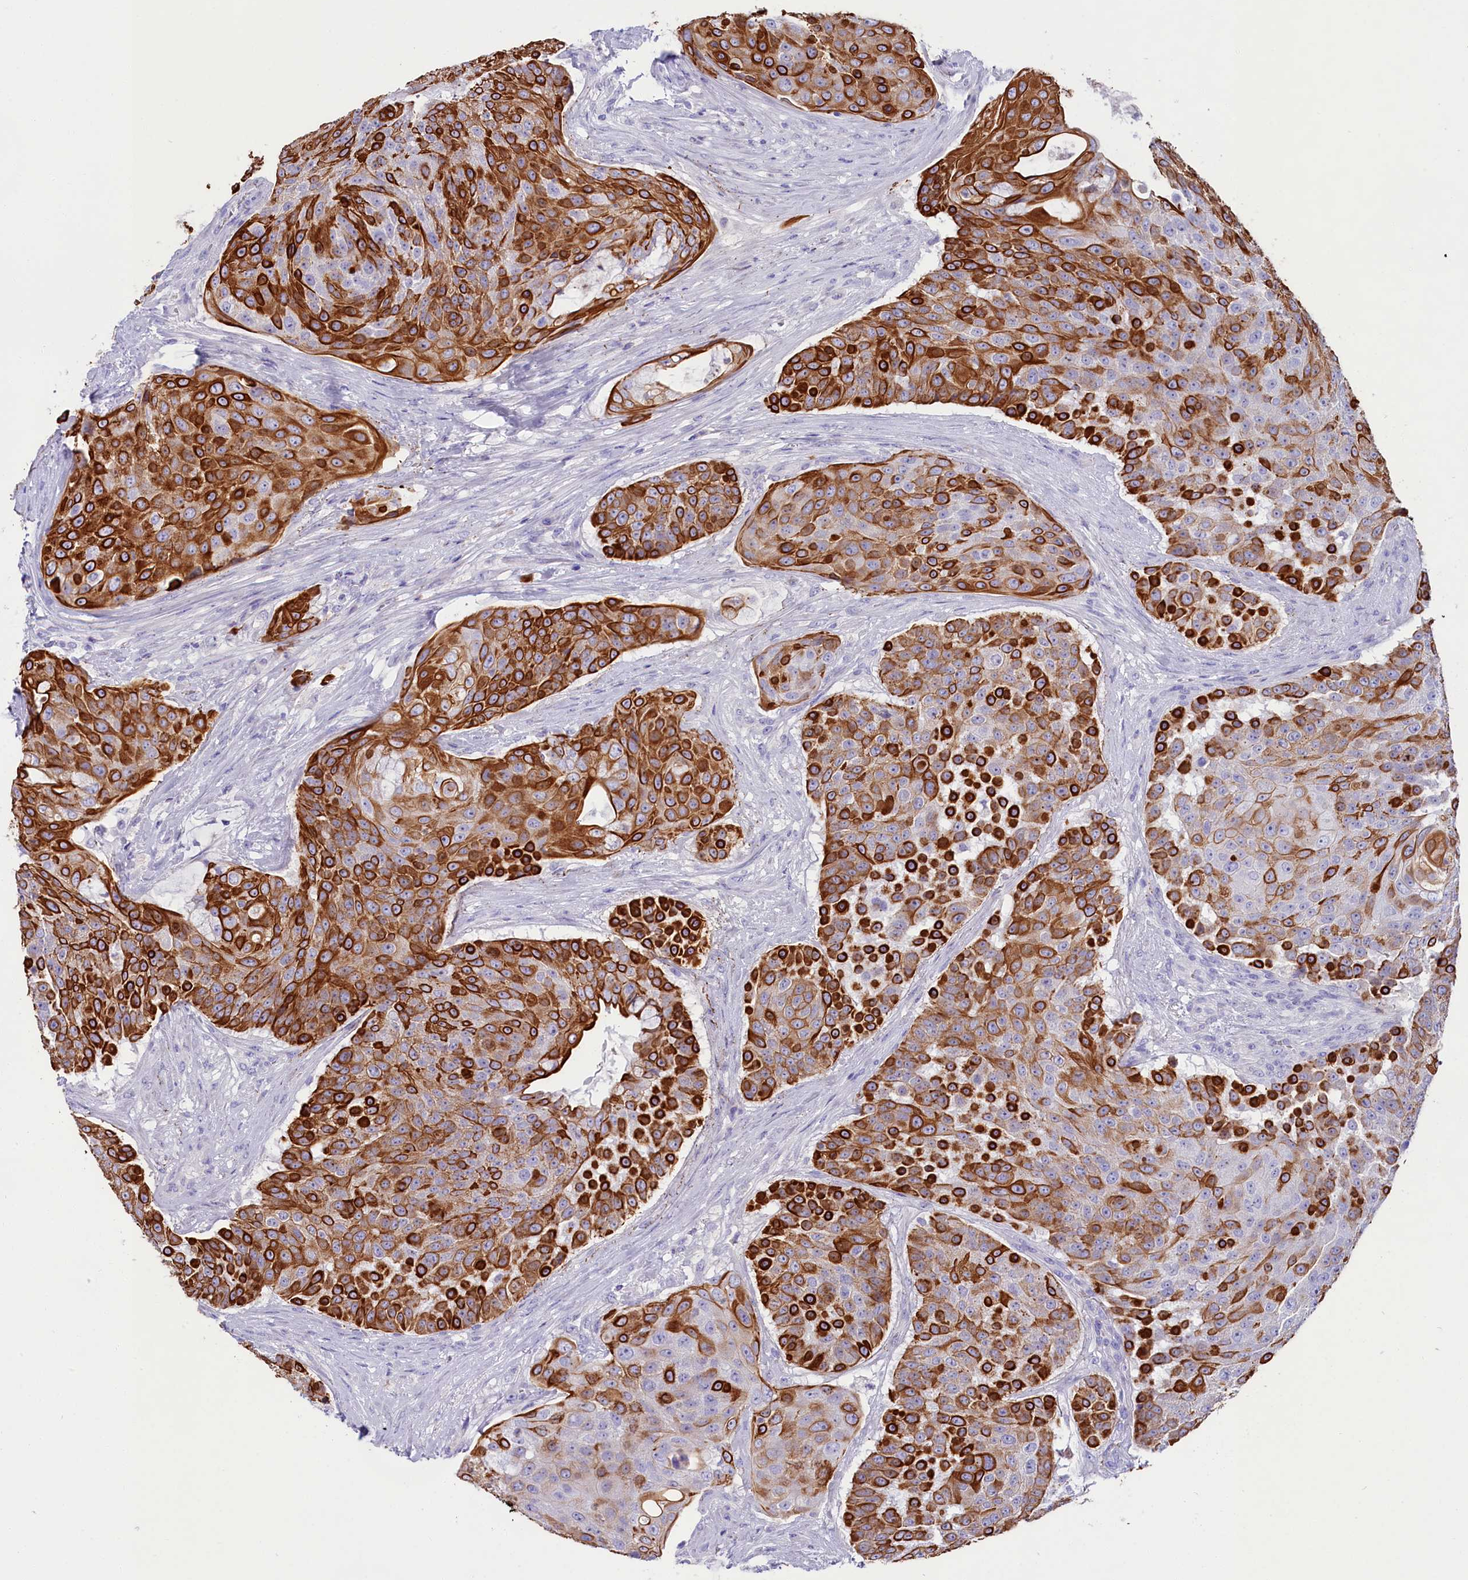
{"staining": {"intensity": "strong", "quantity": ">75%", "location": "cytoplasmic/membranous"}, "tissue": "urothelial cancer", "cell_type": "Tumor cells", "image_type": "cancer", "snomed": [{"axis": "morphology", "description": "Urothelial carcinoma, High grade"}, {"axis": "topography", "description": "Urinary bladder"}], "caption": "Protein expression analysis of human urothelial cancer reveals strong cytoplasmic/membranous expression in about >75% of tumor cells. (Brightfield microscopy of DAB IHC at high magnification).", "gene": "SULT2A1", "patient": {"sex": "female", "age": 63}}